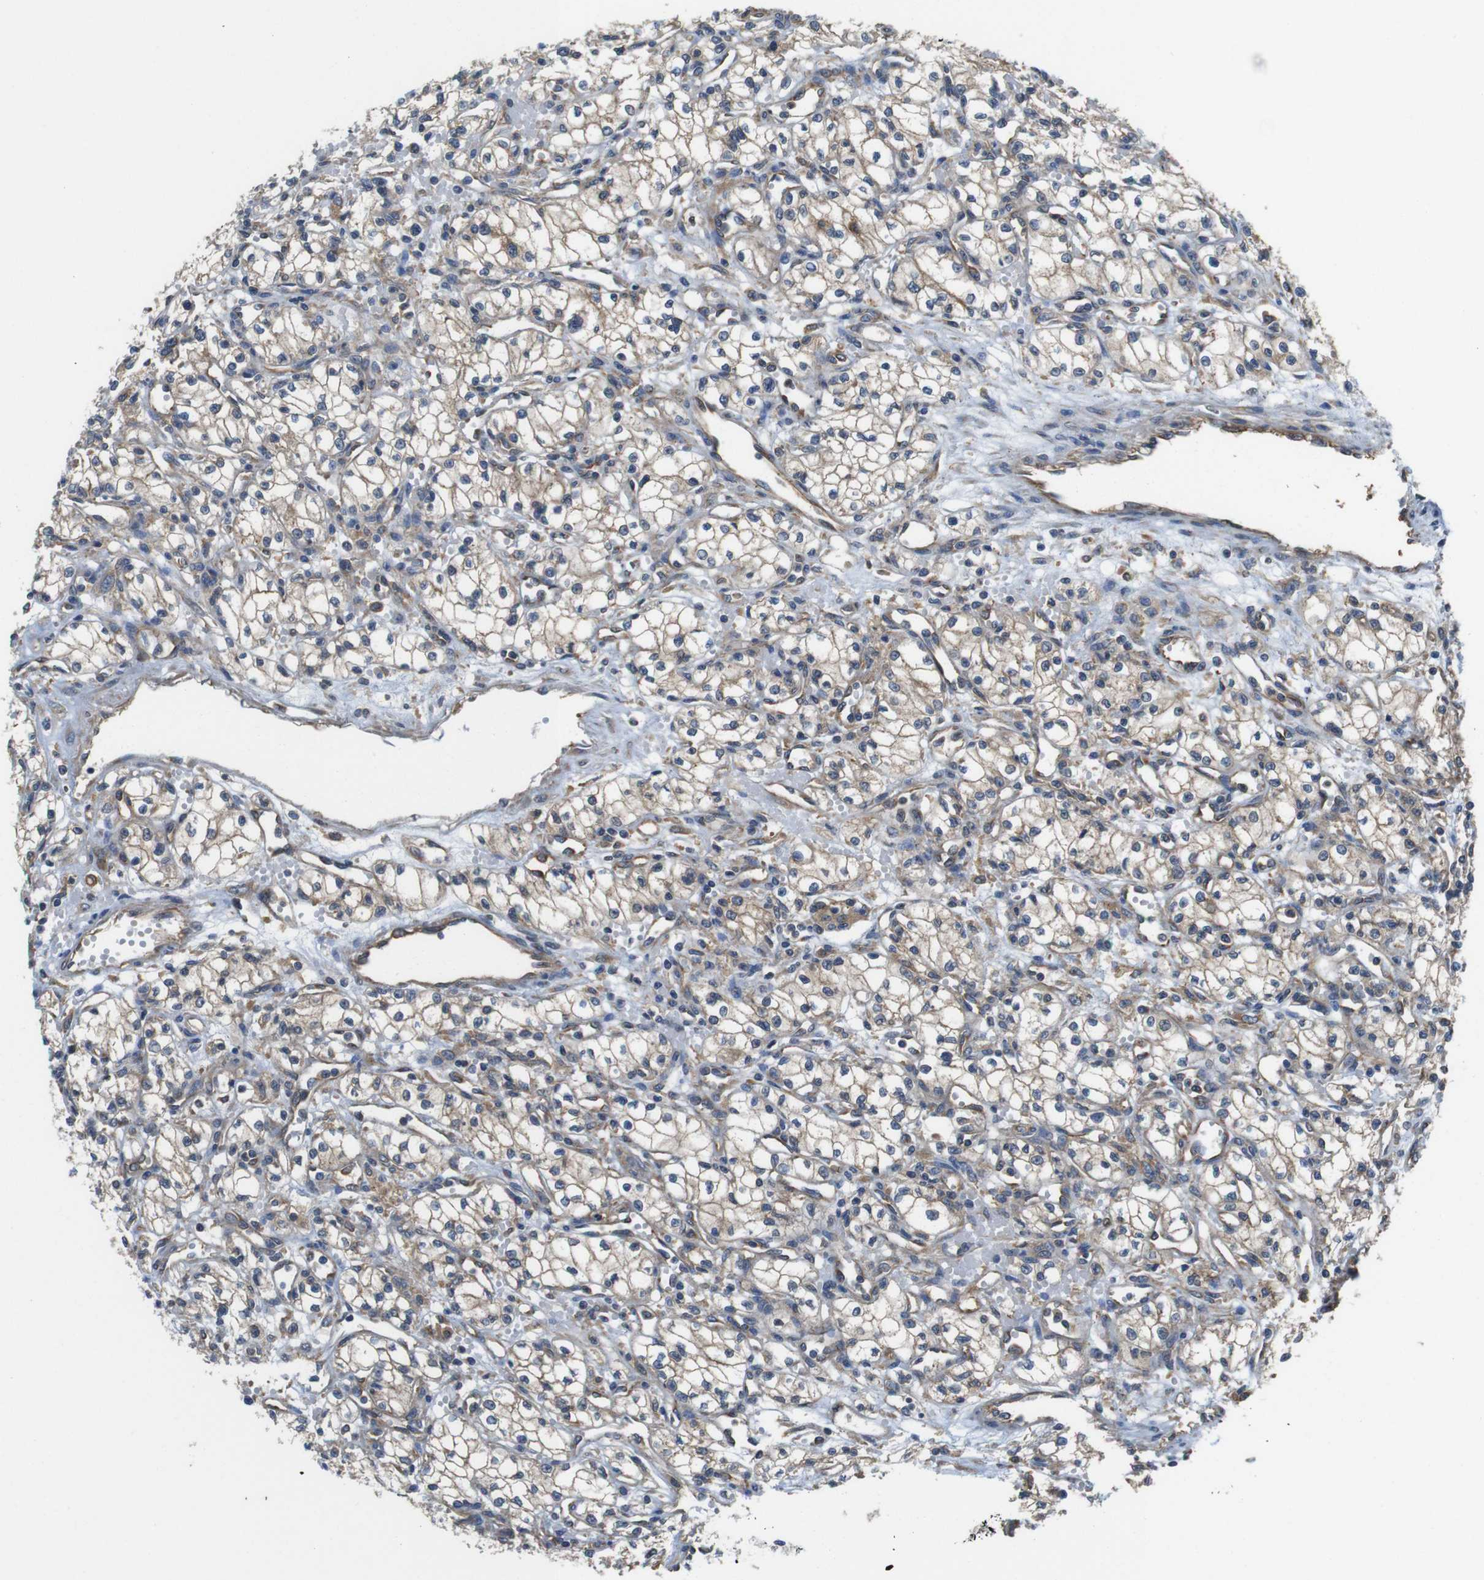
{"staining": {"intensity": "weak", "quantity": ">75%", "location": "cytoplasmic/membranous"}, "tissue": "renal cancer", "cell_type": "Tumor cells", "image_type": "cancer", "snomed": [{"axis": "morphology", "description": "Normal tissue, NOS"}, {"axis": "morphology", "description": "Adenocarcinoma, NOS"}, {"axis": "topography", "description": "Kidney"}], "caption": "Protein staining shows weak cytoplasmic/membranous positivity in about >75% of tumor cells in adenocarcinoma (renal). Using DAB (brown) and hematoxylin (blue) stains, captured at high magnification using brightfield microscopy.", "gene": "DCTN1", "patient": {"sex": "male", "age": 59}}